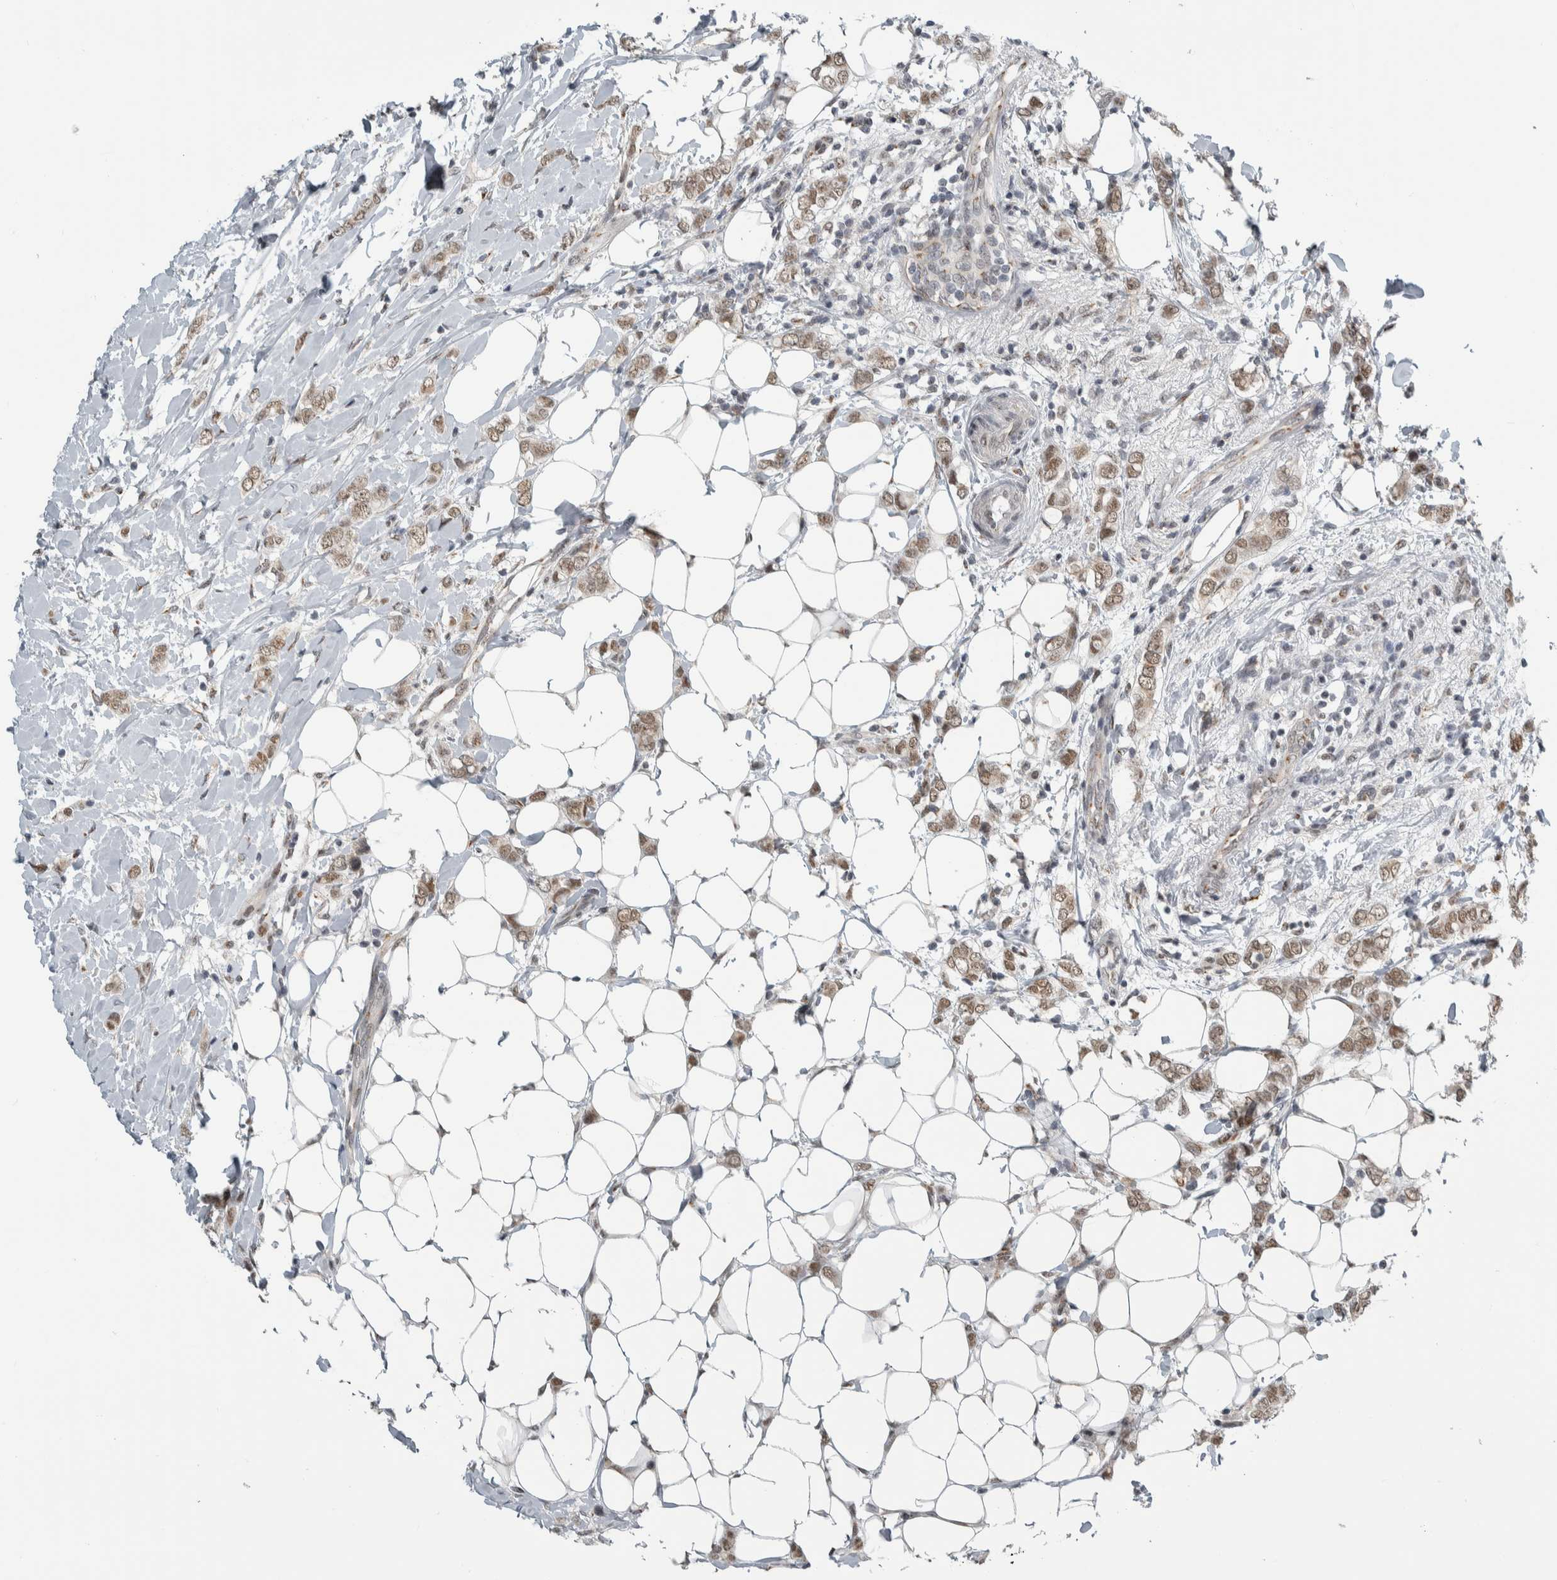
{"staining": {"intensity": "weak", "quantity": ">75%", "location": "nuclear"}, "tissue": "breast cancer", "cell_type": "Tumor cells", "image_type": "cancer", "snomed": [{"axis": "morphology", "description": "Normal tissue, NOS"}, {"axis": "morphology", "description": "Lobular carcinoma"}, {"axis": "topography", "description": "Breast"}], "caption": "There is low levels of weak nuclear positivity in tumor cells of breast cancer, as demonstrated by immunohistochemical staining (brown color).", "gene": "ZMYND8", "patient": {"sex": "female", "age": 47}}